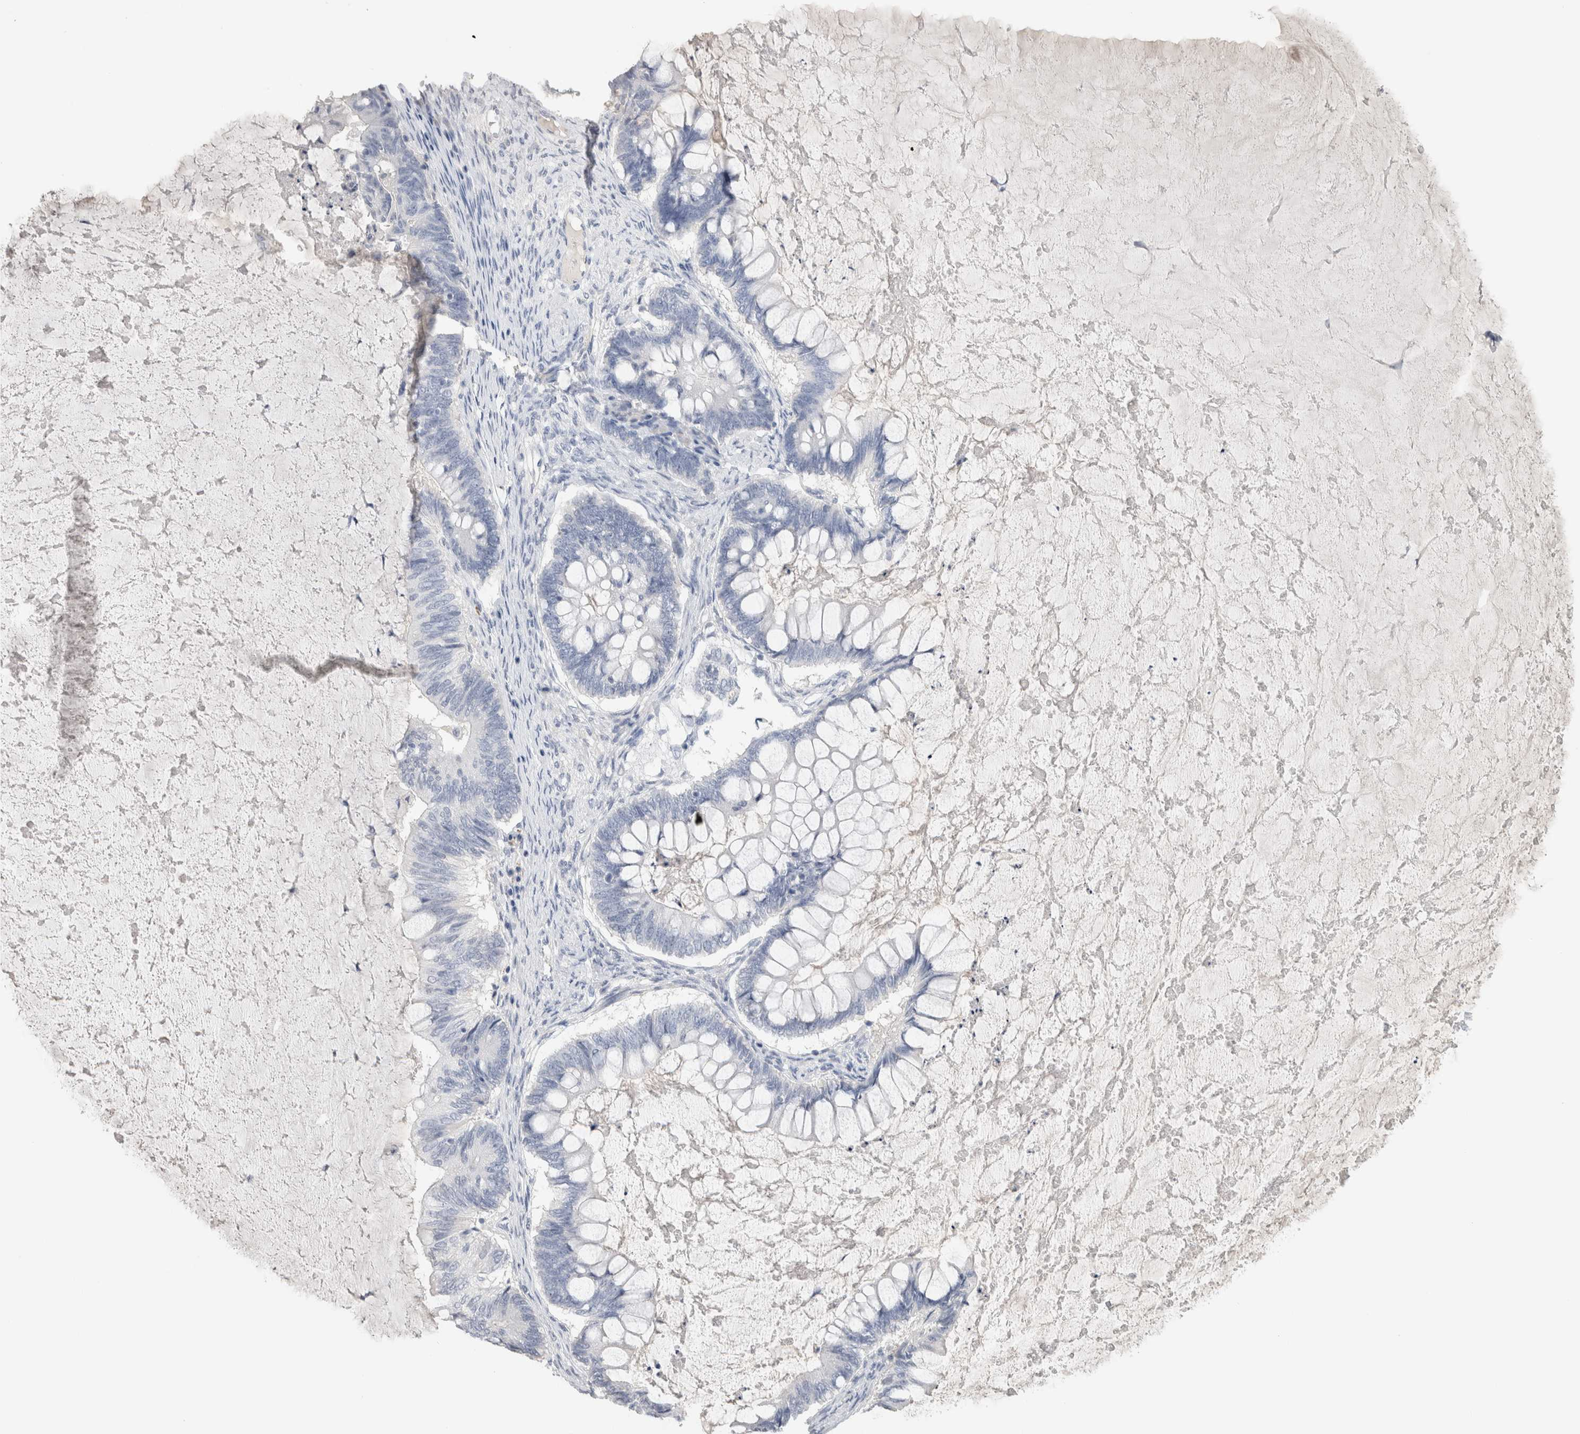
{"staining": {"intensity": "negative", "quantity": "none", "location": "none"}, "tissue": "ovarian cancer", "cell_type": "Tumor cells", "image_type": "cancer", "snomed": [{"axis": "morphology", "description": "Cystadenocarcinoma, mucinous, NOS"}, {"axis": "topography", "description": "Ovary"}], "caption": "Ovarian cancer (mucinous cystadenocarcinoma) was stained to show a protein in brown. There is no significant positivity in tumor cells. The staining is performed using DAB brown chromogen with nuclei counter-stained in using hematoxylin.", "gene": "LAMP3", "patient": {"sex": "female", "age": 61}}